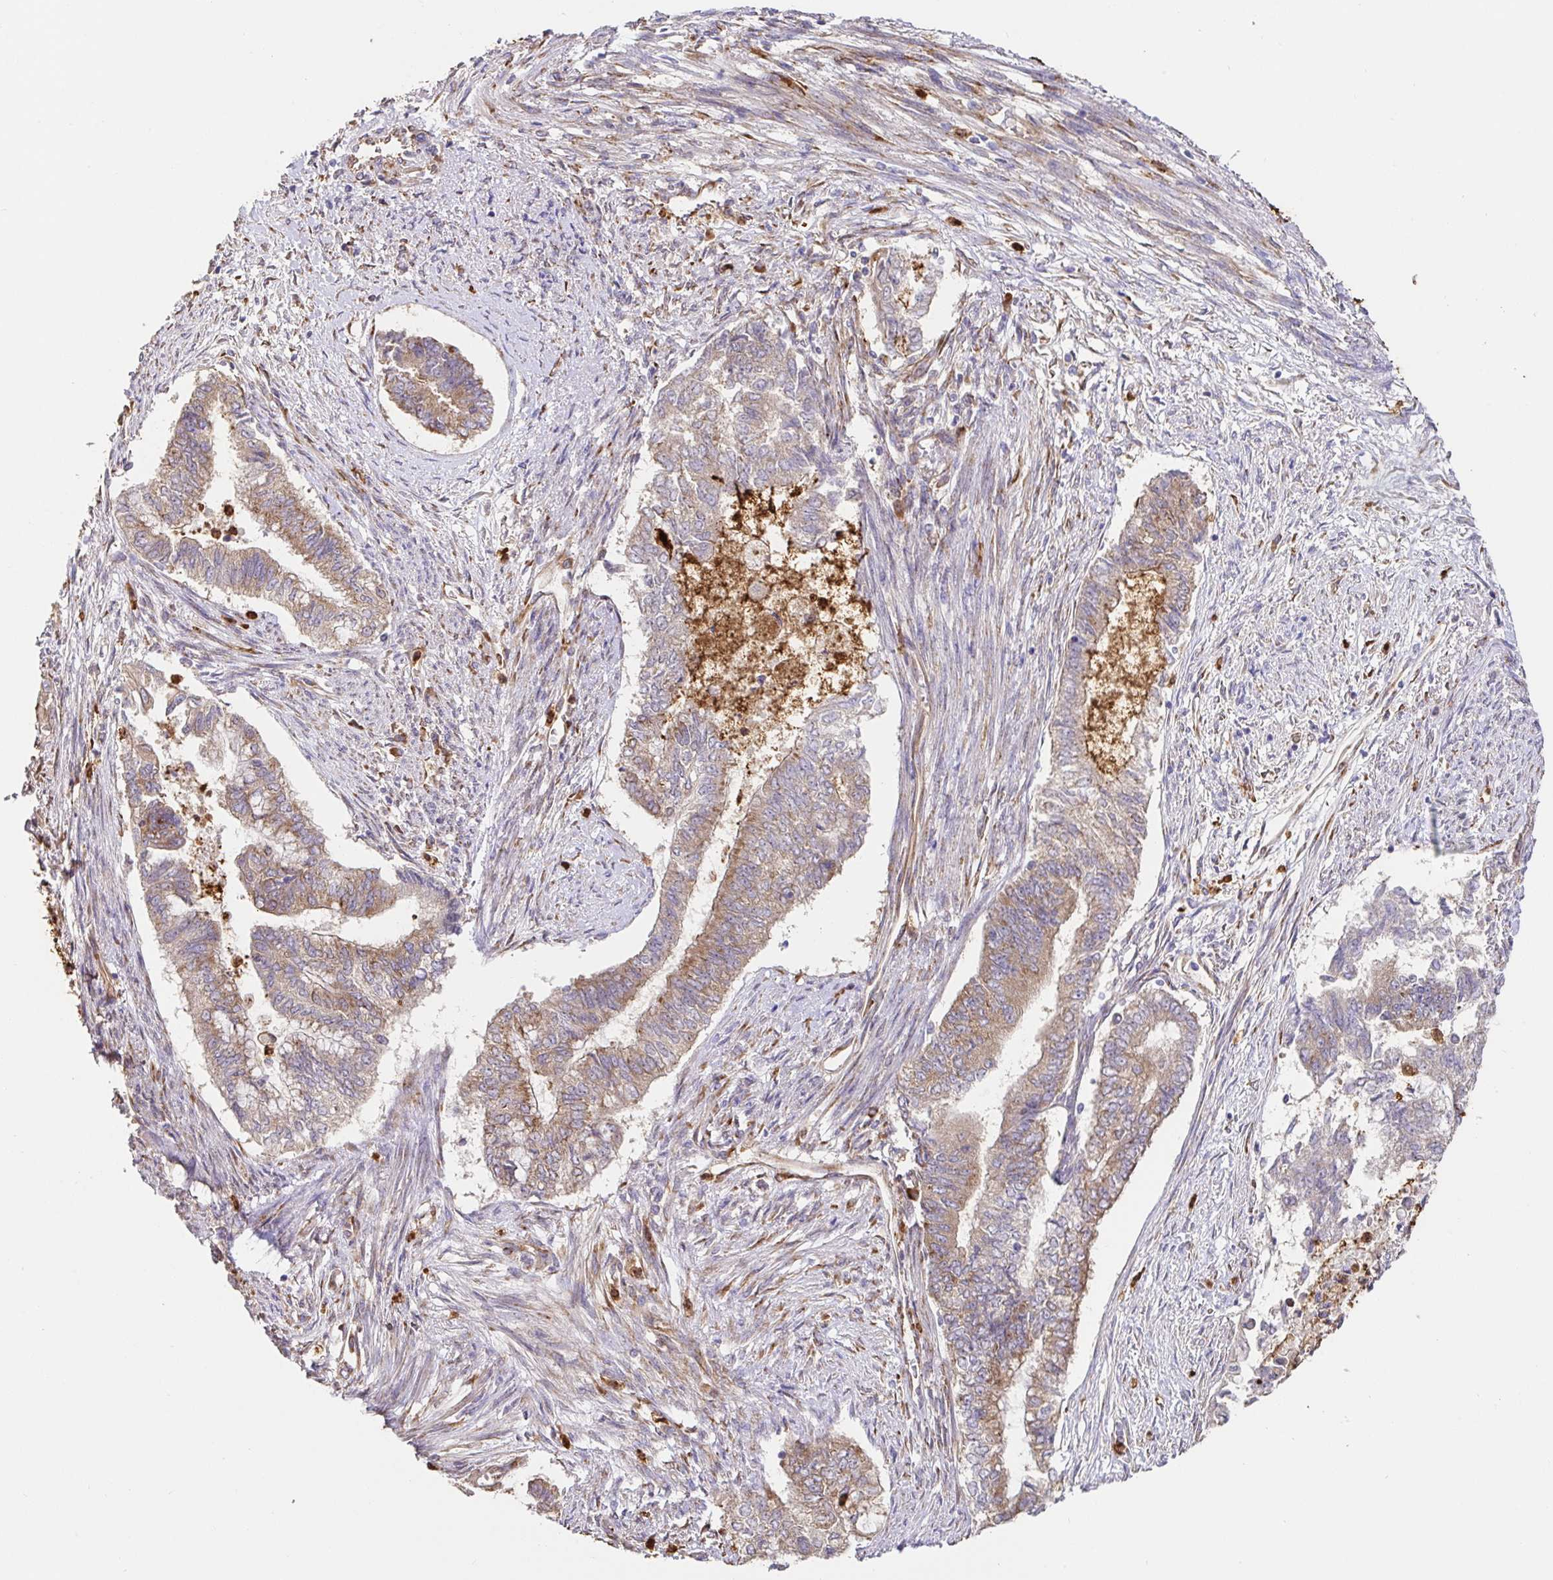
{"staining": {"intensity": "weak", "quantity": ">75%", "location": "cytoplasmic/membranous"}, "tissue": "endometrial cancer", "cell_type": "Tumor cells", "image_type": "cancer", "snomed": [{"axis": "morphology", "description": "Adenocarcinoma, NOS"}, {"axis": "topography", "description": "Endometrium"}], "caption": "DAB (3,3'-diaminobenzidine) immunohistochemical staining of human endometrial cancer (adenocarcinoma) demonstrates weak cytoplasmic/membranous protein staining in about >75% of tumor cells. (Brightfield microscopy of DAB IHC at high magnification).", "gene": "PDPK1", "patient": {"sex": "female", "age": 65}}